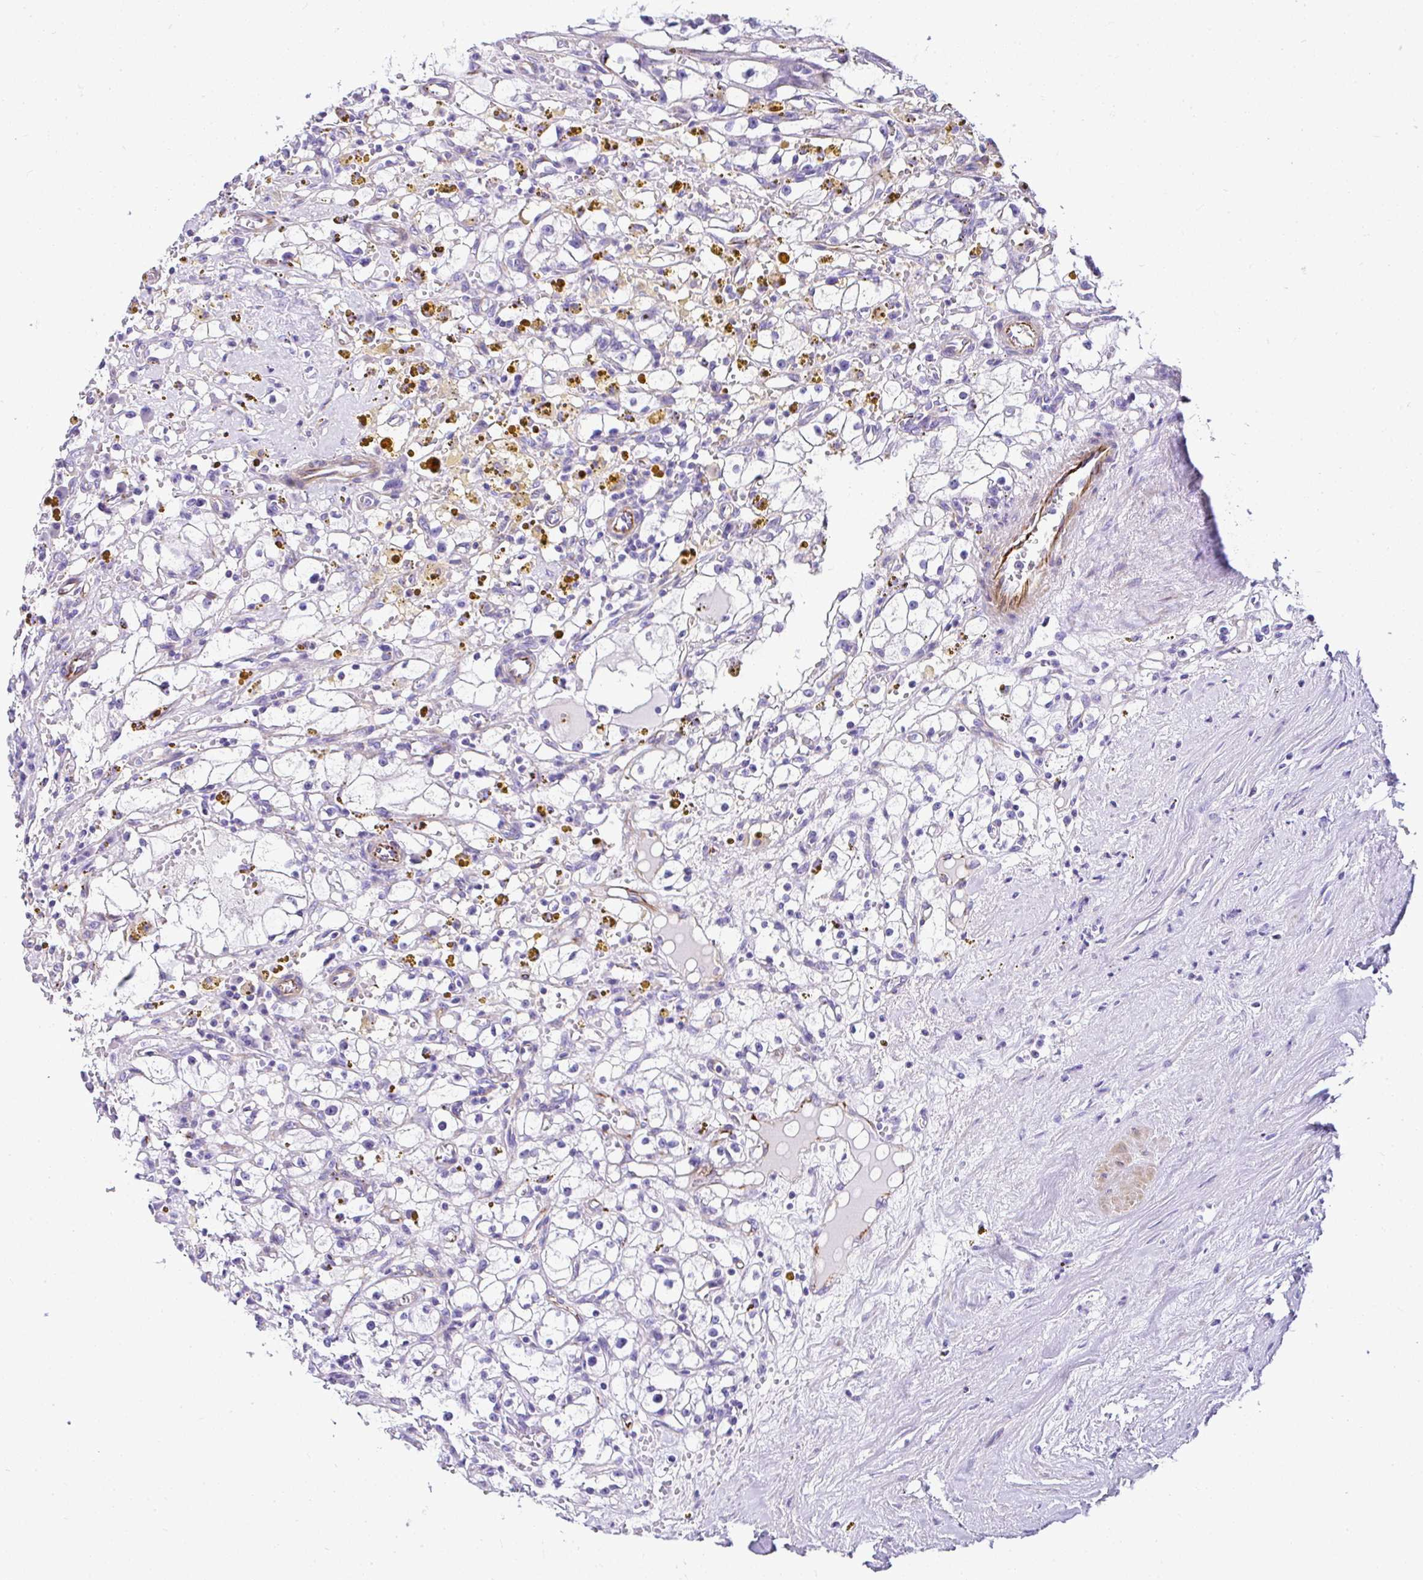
{"staining": {"intensity": "negative", "quantity": "none", "location": "none"}, "tissue": "renal cancer", "cell_type": "Tumor cells", "image_type": "cancer", "snomed": [{"axis": "morphology", "description": "Adenocarcinoma, NOS"}, {"axis": "topography", "description": "Kidney"}], "caption": "There is no significant positivity in tumor cells of renal cancer (adenocarcinoma).", "gene": "DEPDC5", "patient": {"sex": "male", "age": 56}}